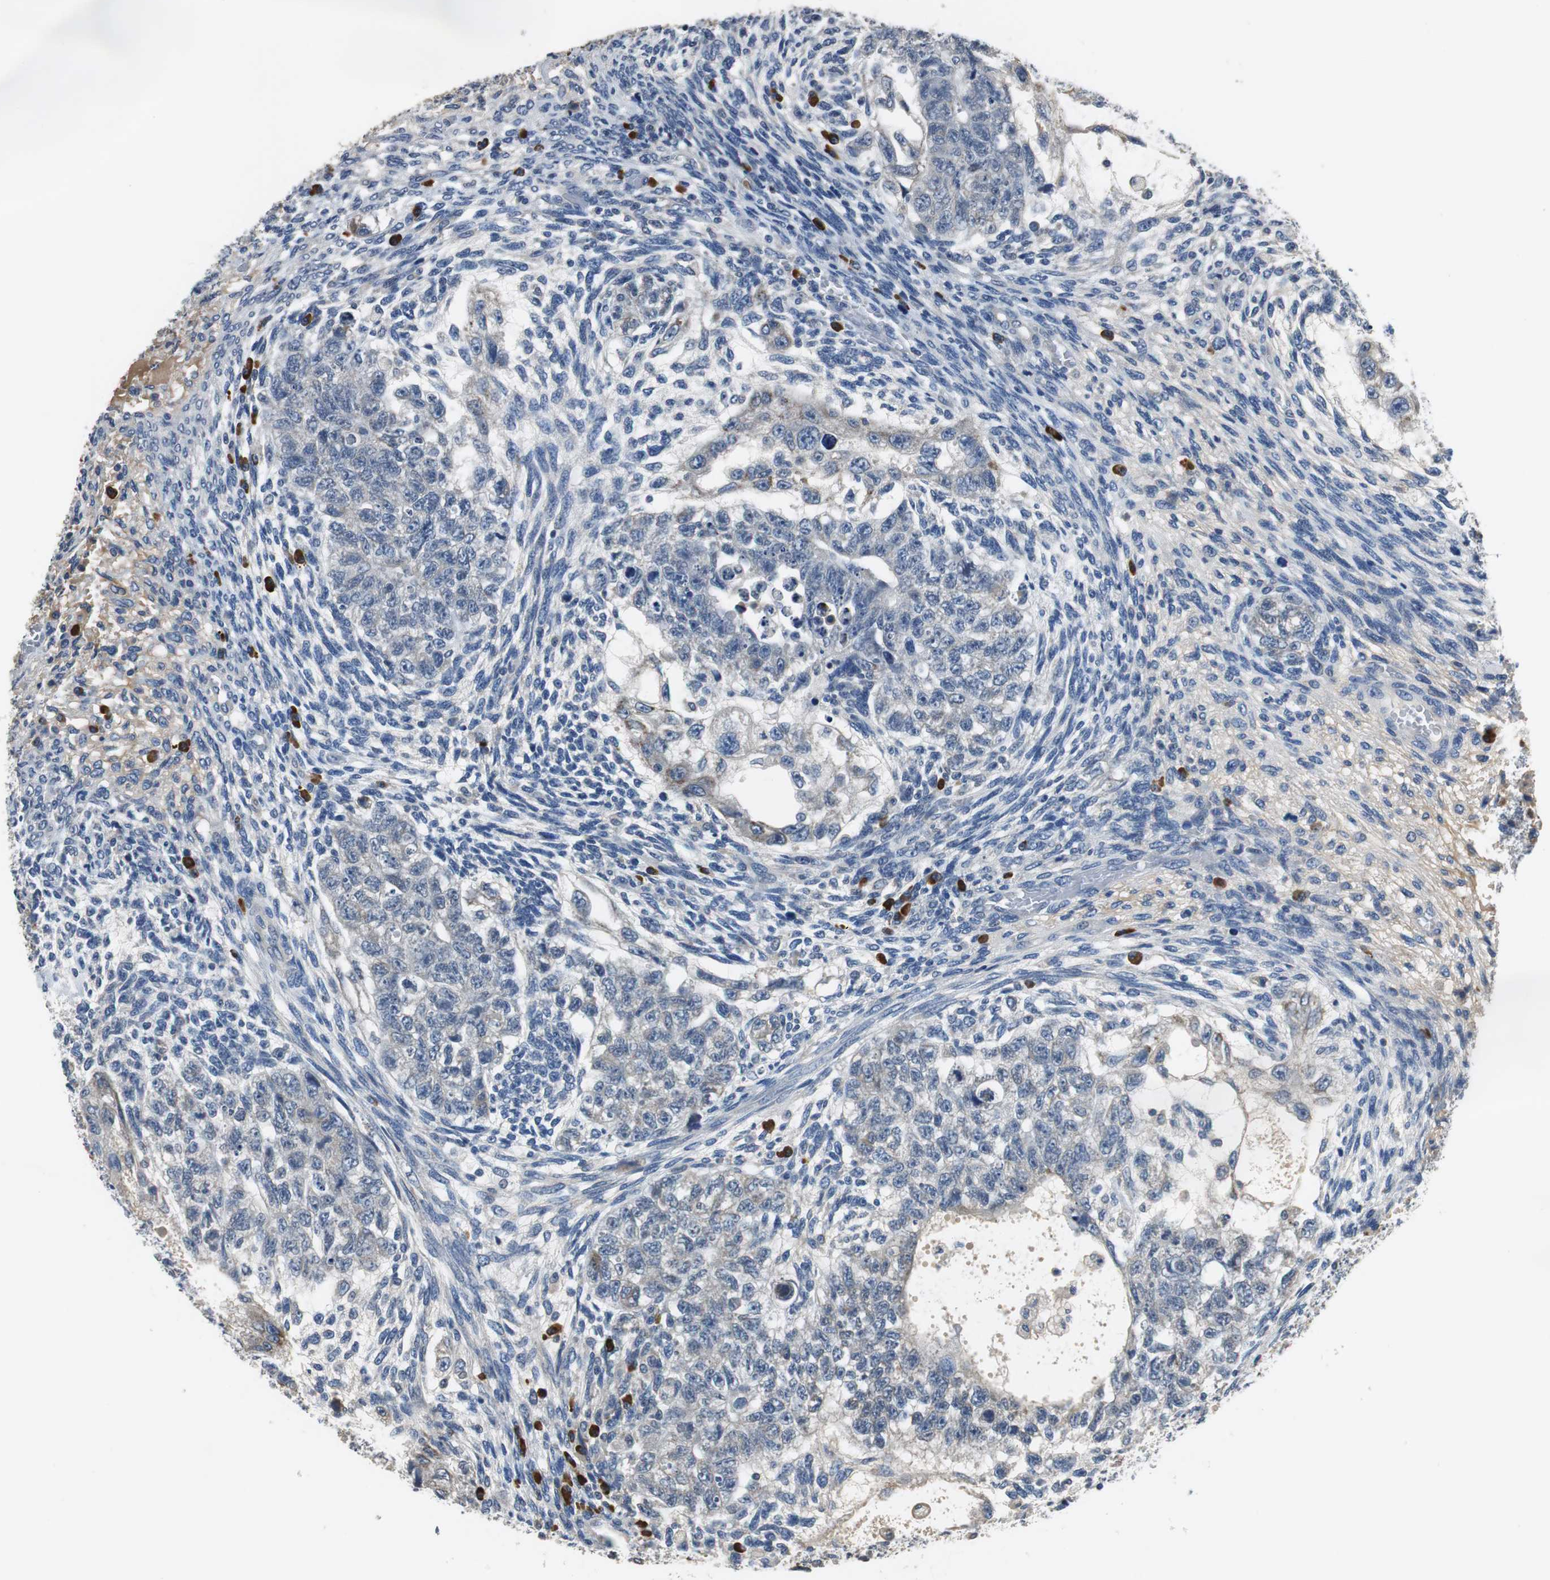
{"staining": {"intensity": "weak", "quantity": "<25%", "location": "cytoplasmic/membranous"}, "tissue": "testis cancer", "cell_type": "Tumor cells", "image_type": "cancer", "snomed": [{"axis": "morphology", "description": "Normal tissue, NOS"}, {"axis": "morphology", "description": "Carcinoma, Embryonal, NOS"}, {"axis": "topography", "description": "Testis"}], "caption": "High power microscopy photomicrograph of an immunohistochemistry micrograph of testis cancer, revealing no significant positivity in tumor cells. (Stains: DAB (3,3'-diaminobenzidine) IHC with hematoxylin counter stain, Microscopy: brightfield microscopy at high magnification).", "gene": "MTIF2", "patient": {"sex": "male", "age": 36}}